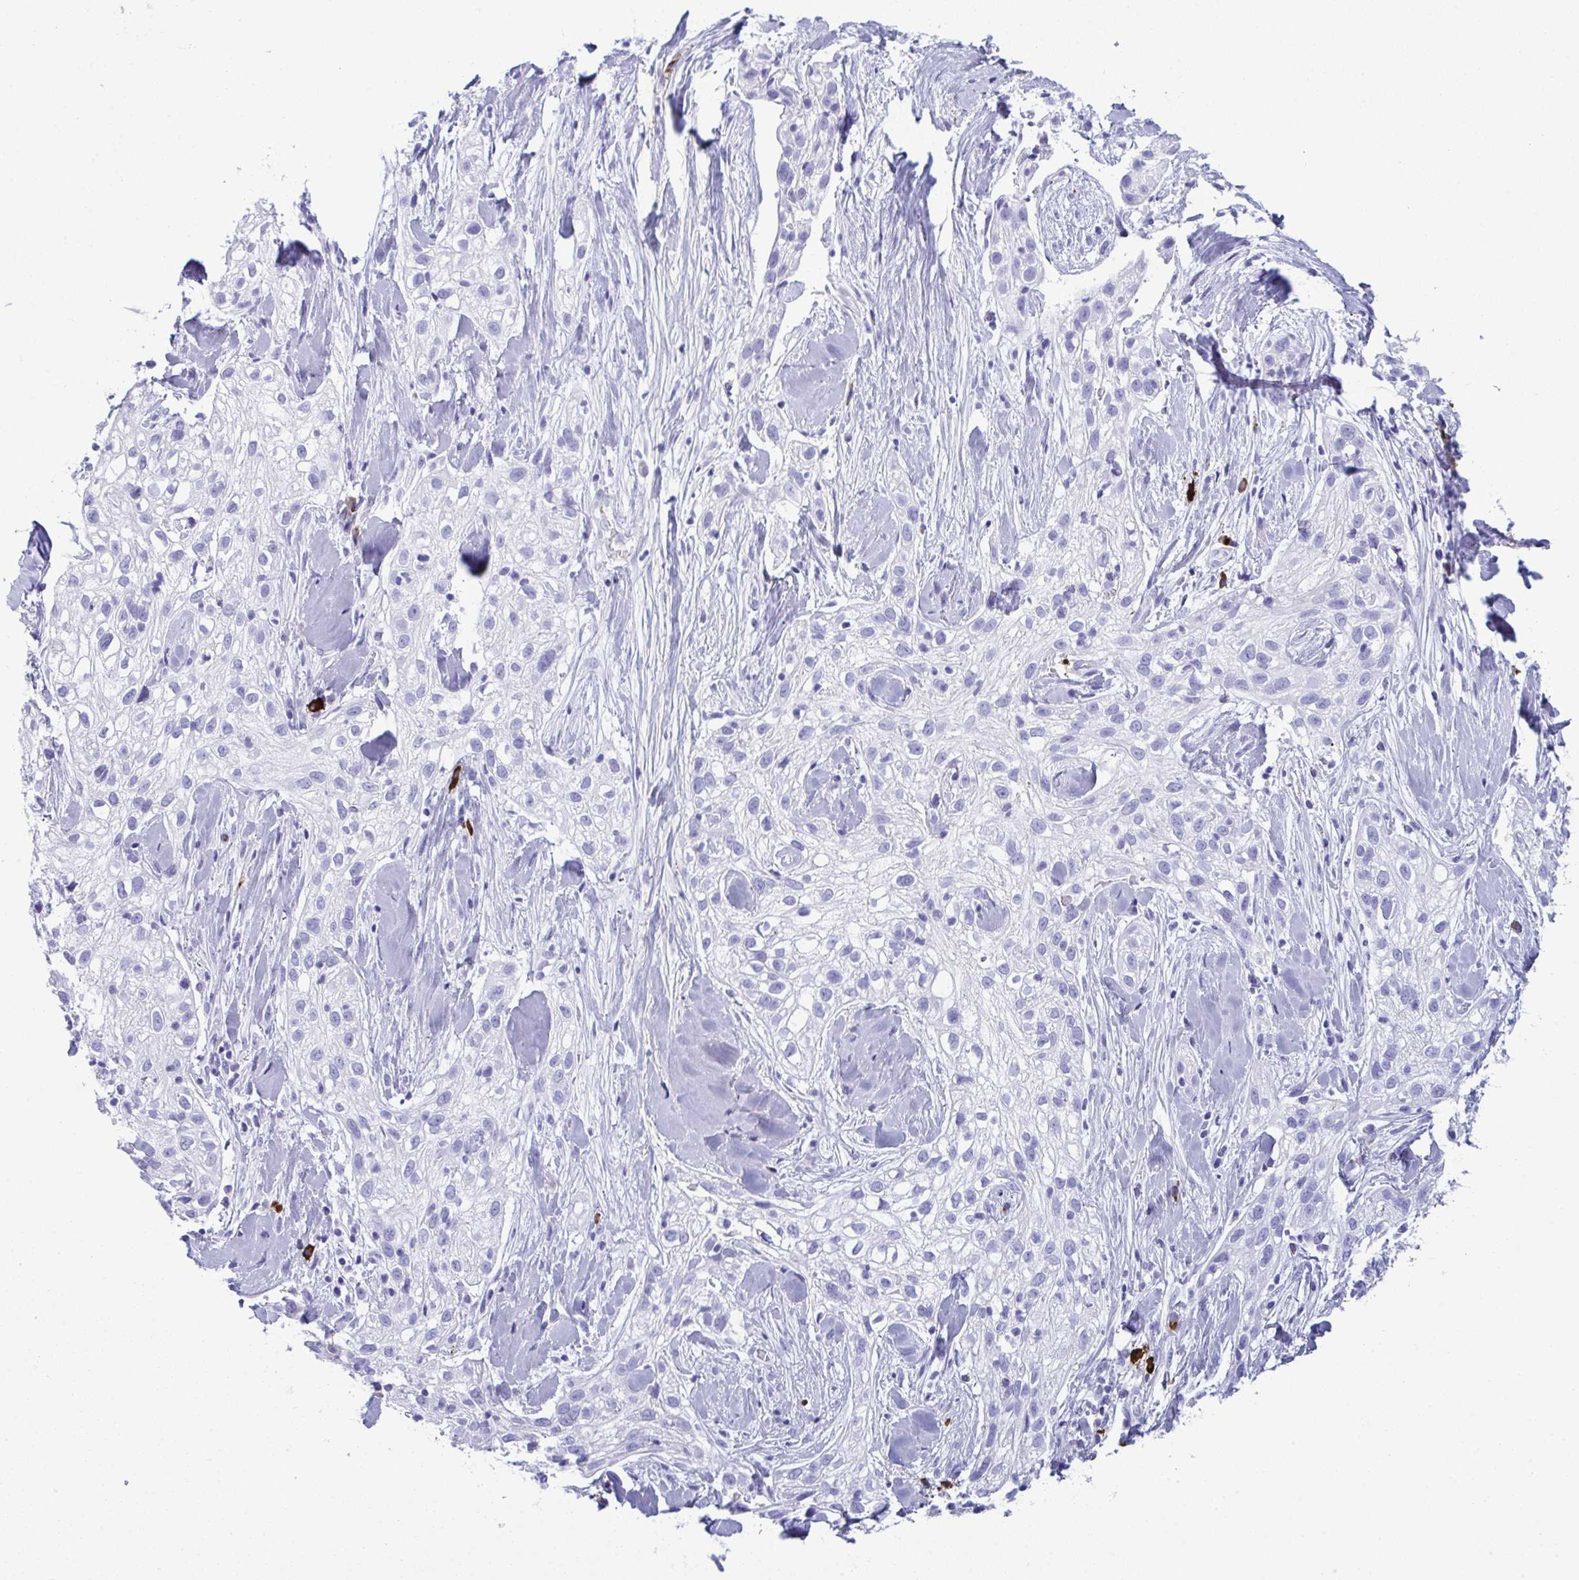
{"staining": {"intensity": "negative", "quantity": "none", "location": "none"}, "tissue": "skin cancer", "cell_type": "Tumor cells", "image_type": "cancer", "snomed": [{"axis": "morphology", "description": "Squamous cell carcinoma, NOS"}, {"axis": "topography", "description": "Skin"}], "caption": "Tumor cells show no significant protein positivity in skin squamous cell carcinoma. Nuclei are stained in blue.", "gene": "JCHAIN", "patient": {"sex": "male", "age": 82}}